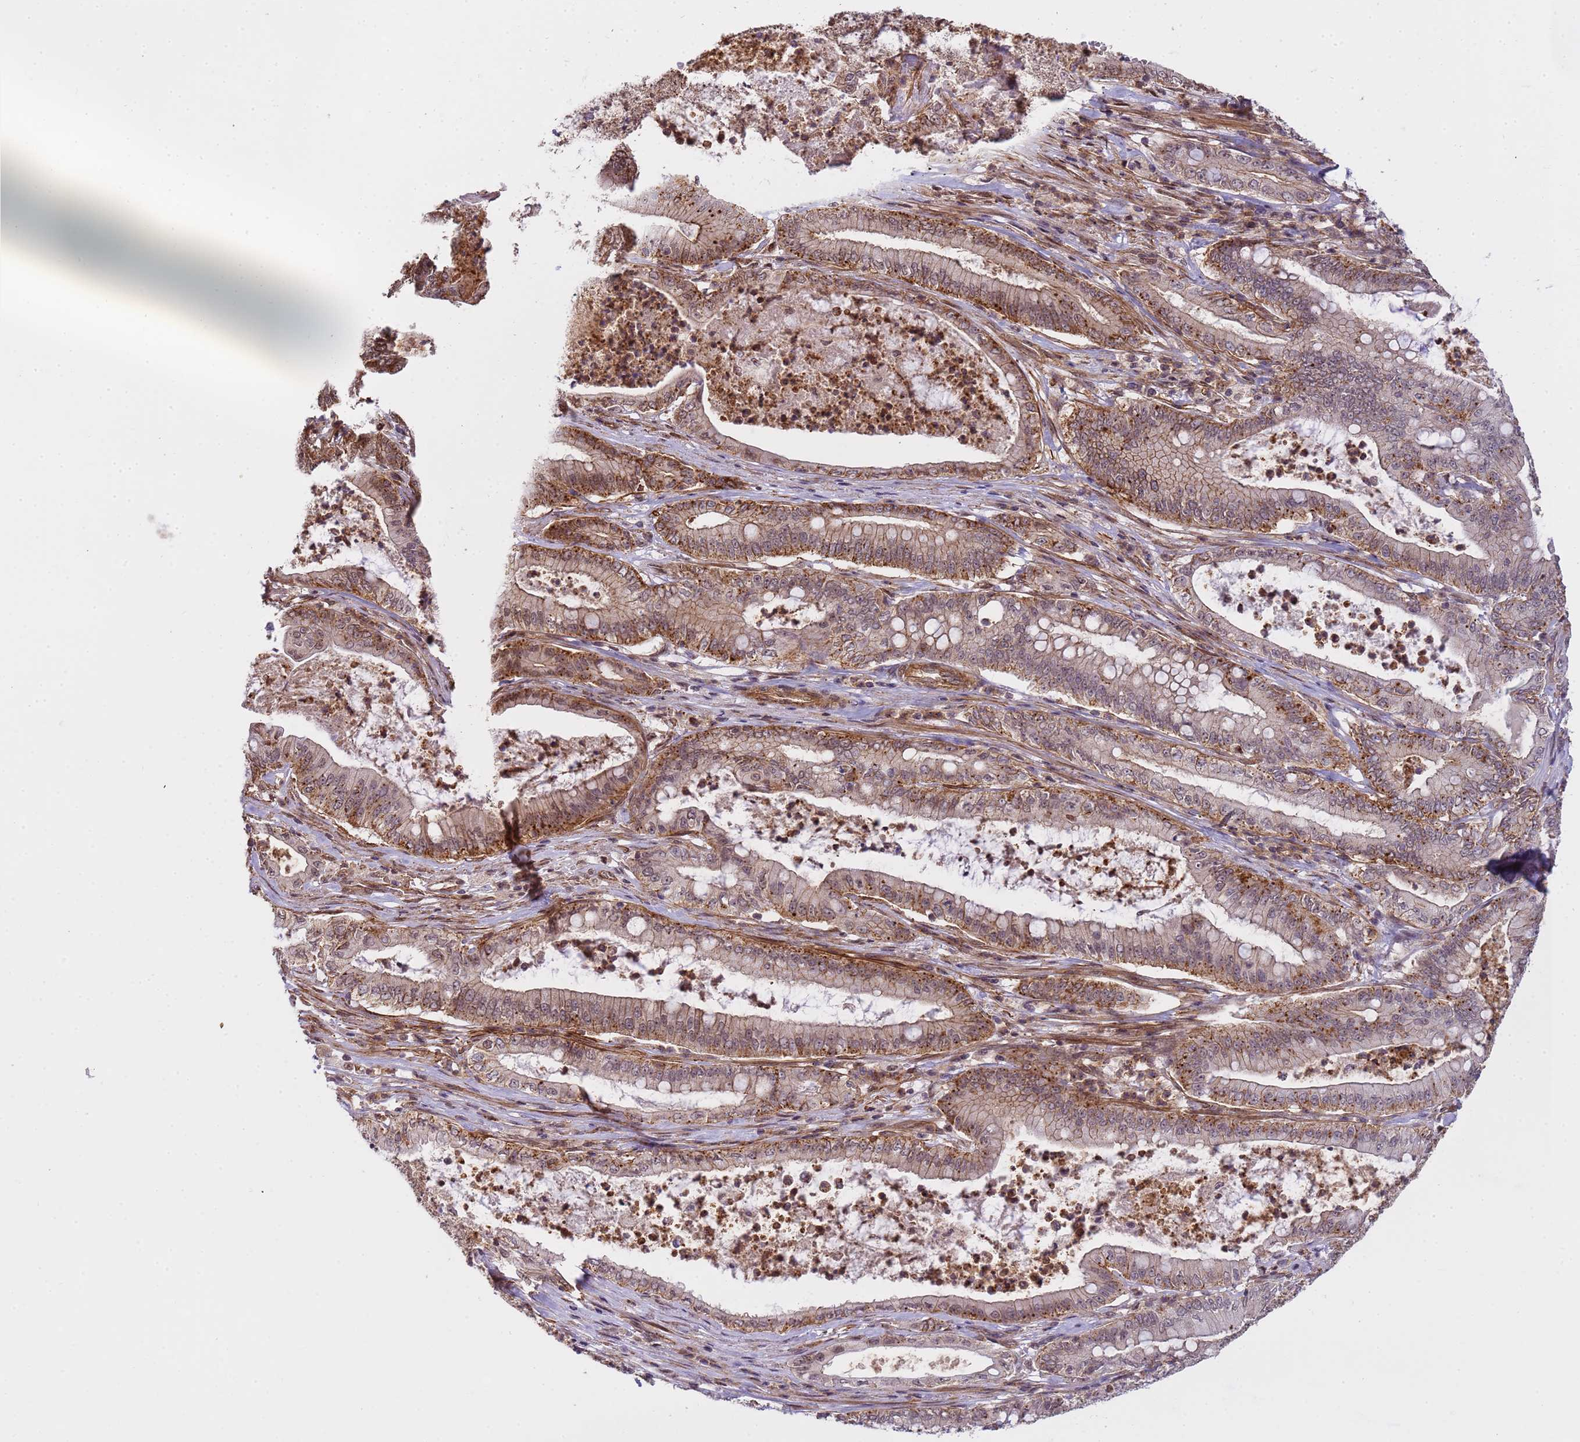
{"staining": {"intensity": "moderate", "quantity": ">75%", "location": "cytoplasmic/membranous"}, "tissue": "pancreatic cancer", "cell_type": "Tumor cells", "image_type": "cancer", "snomed": [{"axis": "morphology", "description": "Adenocarcinoma, NOS"}, {"axis": "topography", "description": "Pancreas"}], "caption": "This image demonstrates pancreatic cancer stained with immunohistochemistry to label a protein in brown. The cytoplasmic/membranous of tumor cells show moderate positivity for the protein. Nuclei are counter-stained blue.", "gene": "EMC2", "patient": {"sex": "male", "age": 71}}